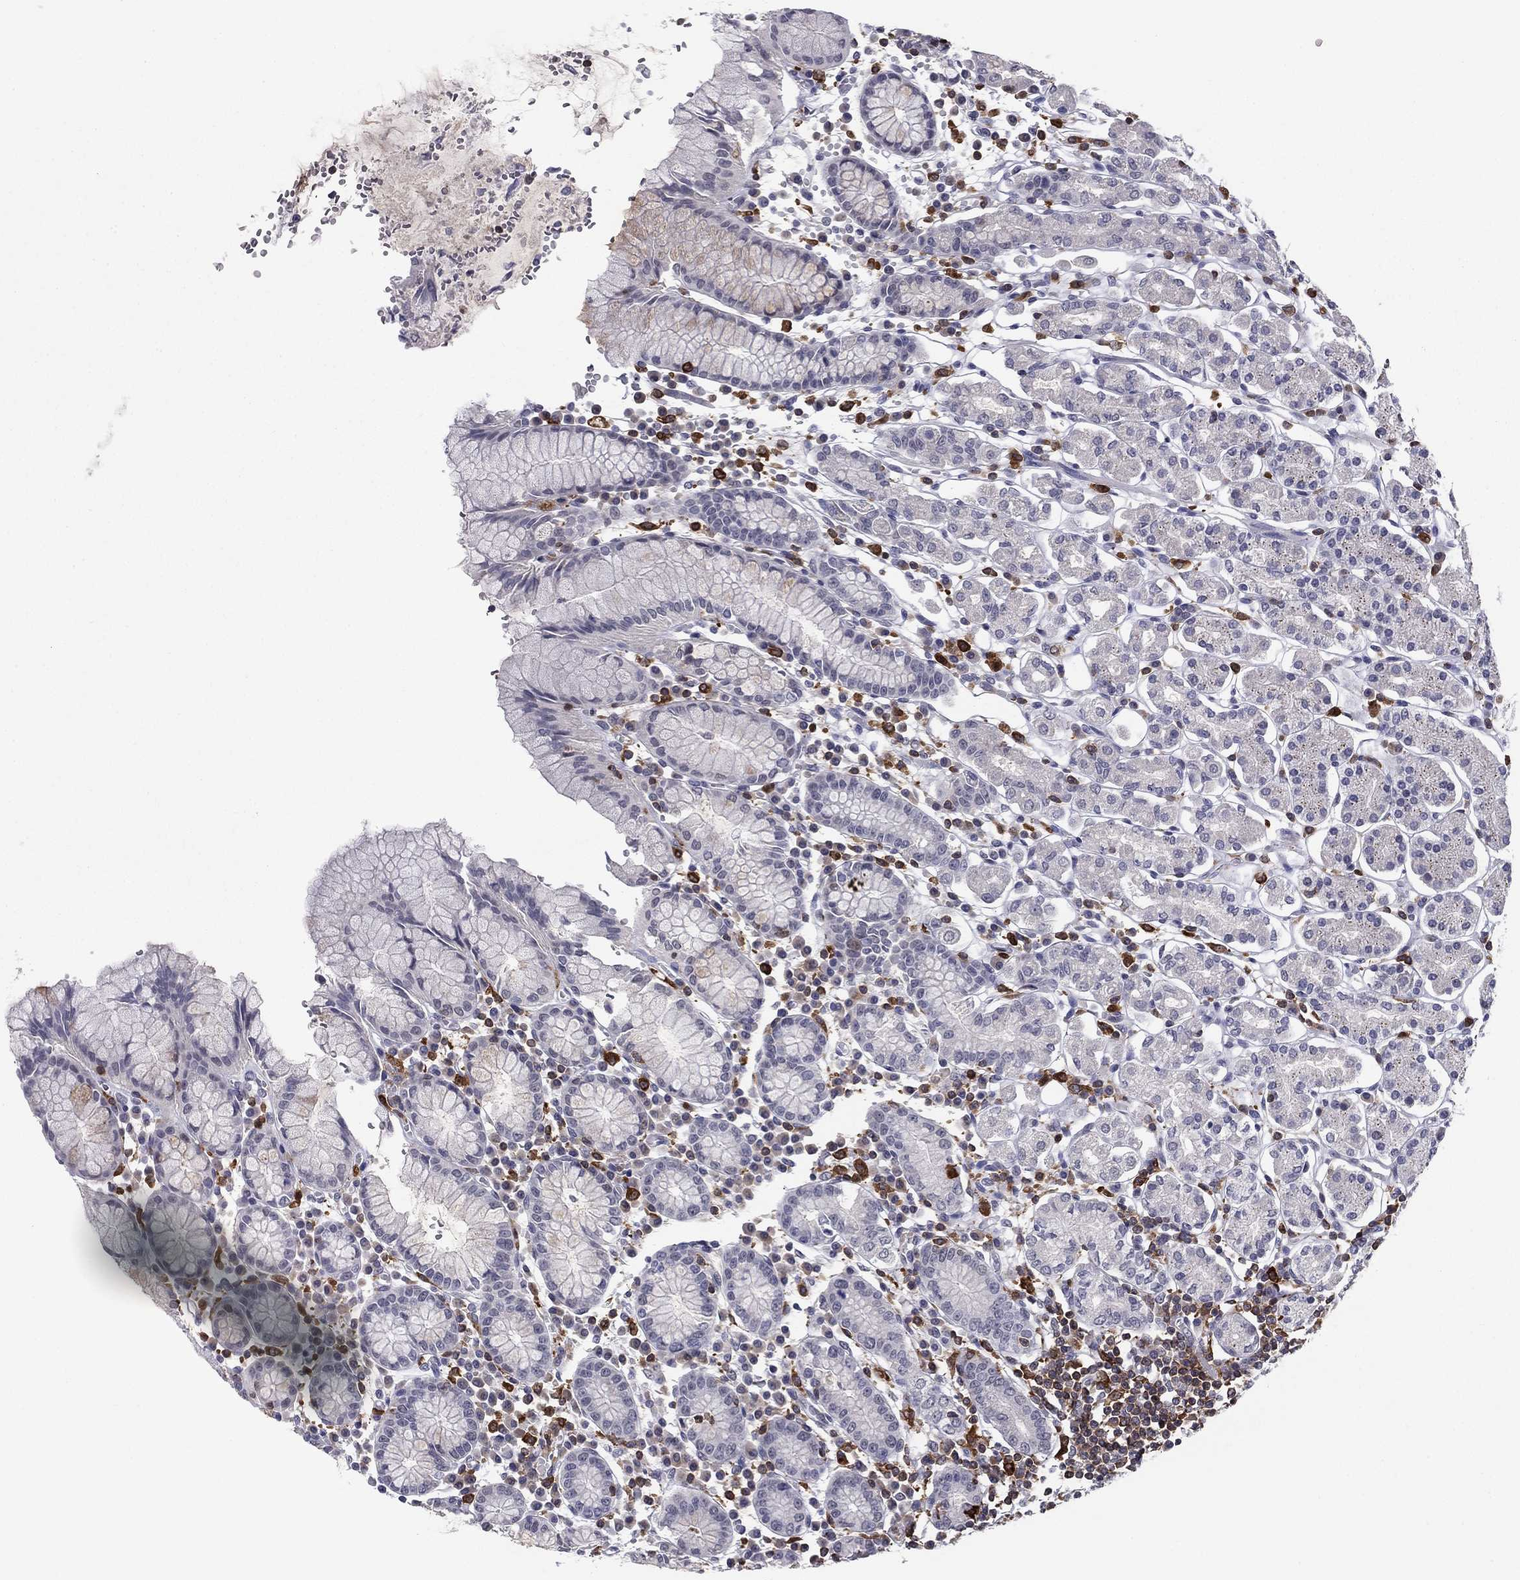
{"staining": {"intensity": "negative", "quantity": "none", "location": "none"}, "tissue": "stomach", "cell_type": "Glandular cells", "image_type": "normal", "snomed": [{"axis": "morphology", "description": "Normal tissue, NOS"}, {"axis": "topography", "description": "Stomach, upper"}, {"axis": "topography", "description": "Stomach"}], "caption": "Immunohistochemistry (IHC) photomicrograph of benign stomach: stomach stained with DAB demonstrates no significant protein staining in glandular cells.", "gene": "PLCB2", "patient": {"sex": "male", "age": 62}}